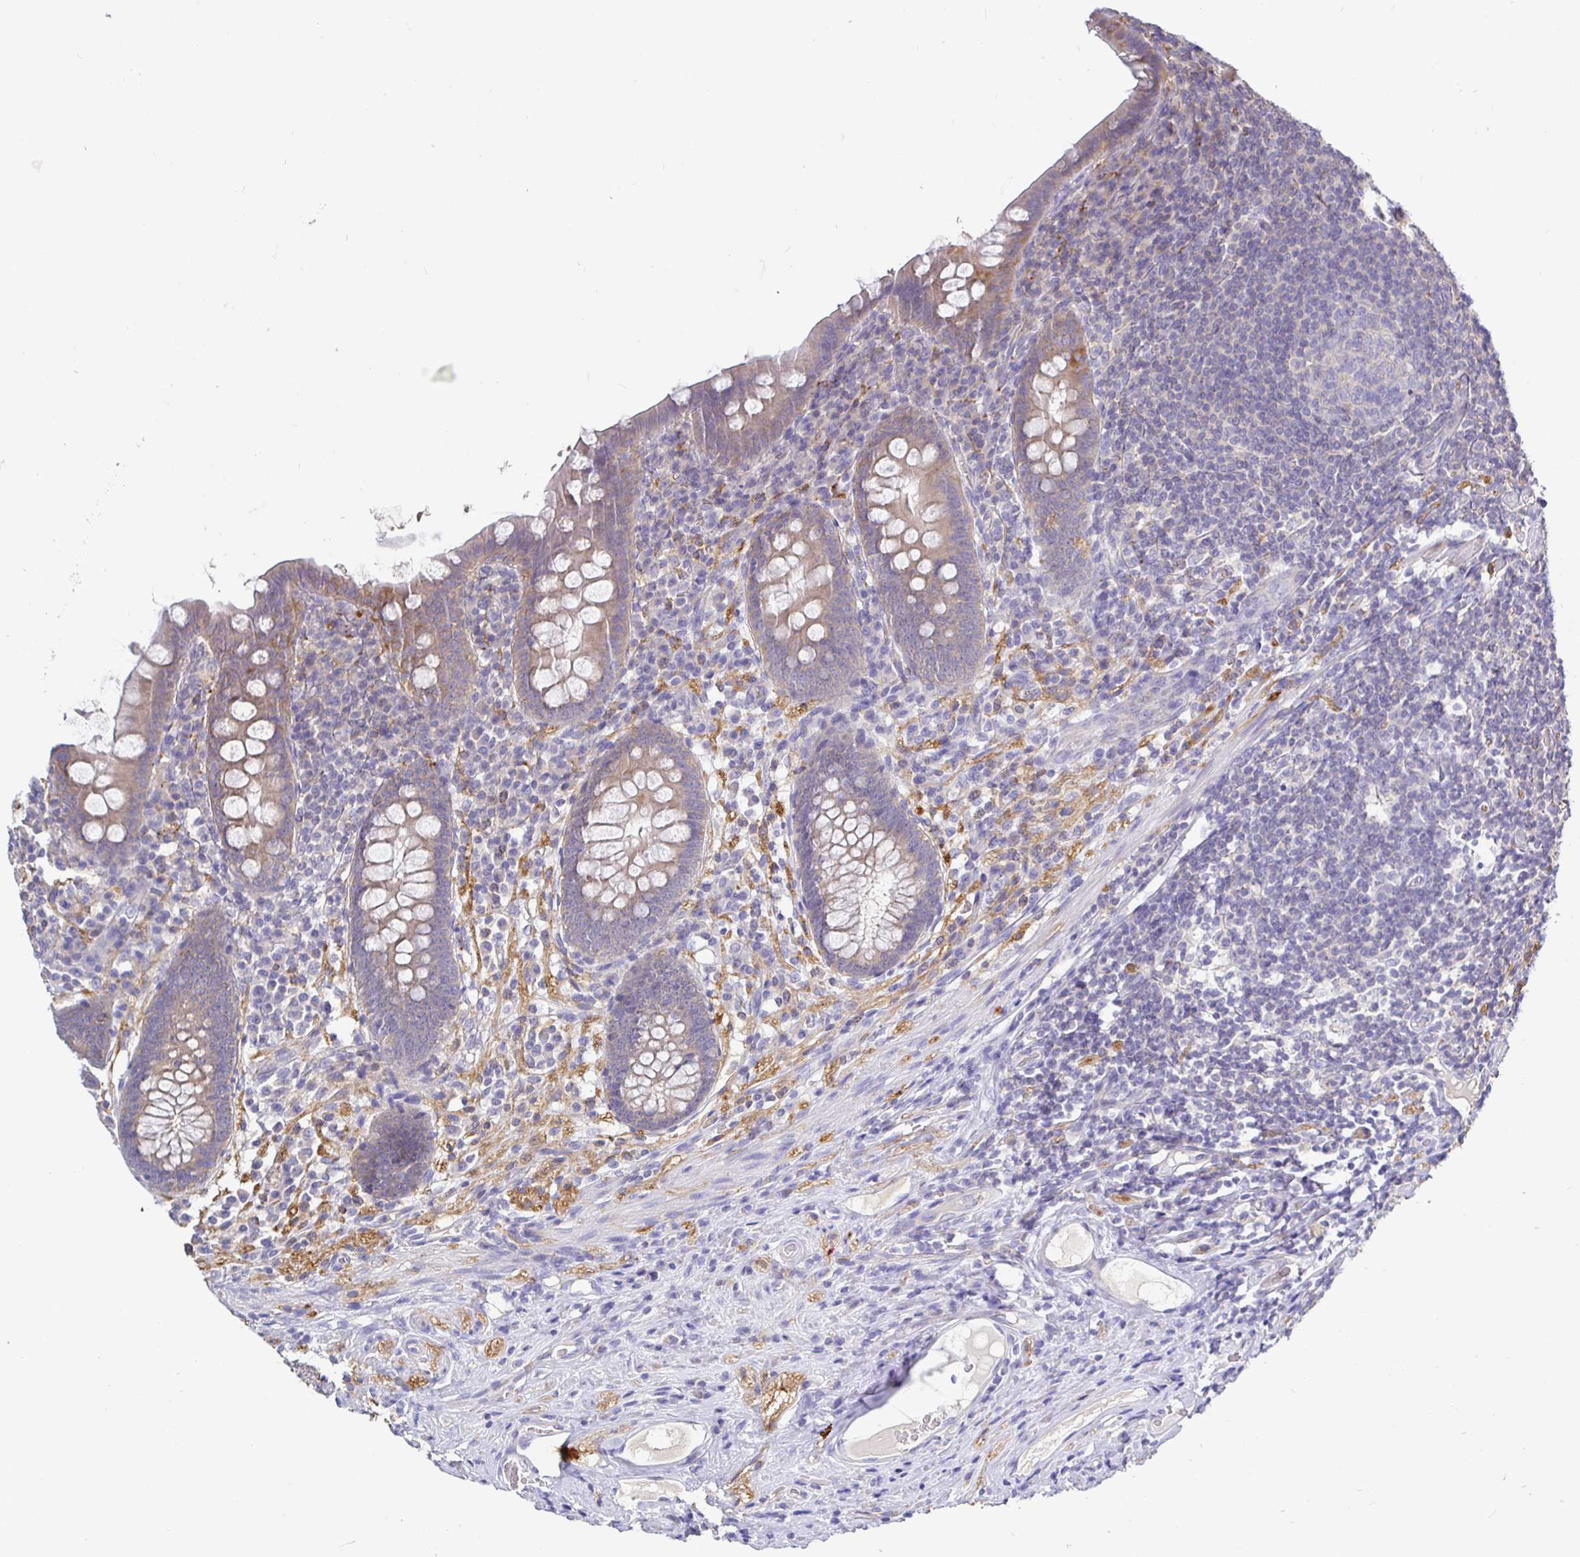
{"staining": {"intensity": "weak", "quantity": "25%-75%", "location": "cytoplasmic/membranous"}, "tissue": "appendix", "cell_type": "Glandular cells", "image_type": "normal", "snomed": [{"axis": "morphology", "description": "Normal tissue, NOS"}, {"axis": "topography", "description": "Appendix"}], "caption": "An image of appendix stained for a protein exhibits weak cytoplasmic/membranous brown staining in glandular cells.", "gene": "KIF21A", "patient": {"sex": "male", "age": 71}}